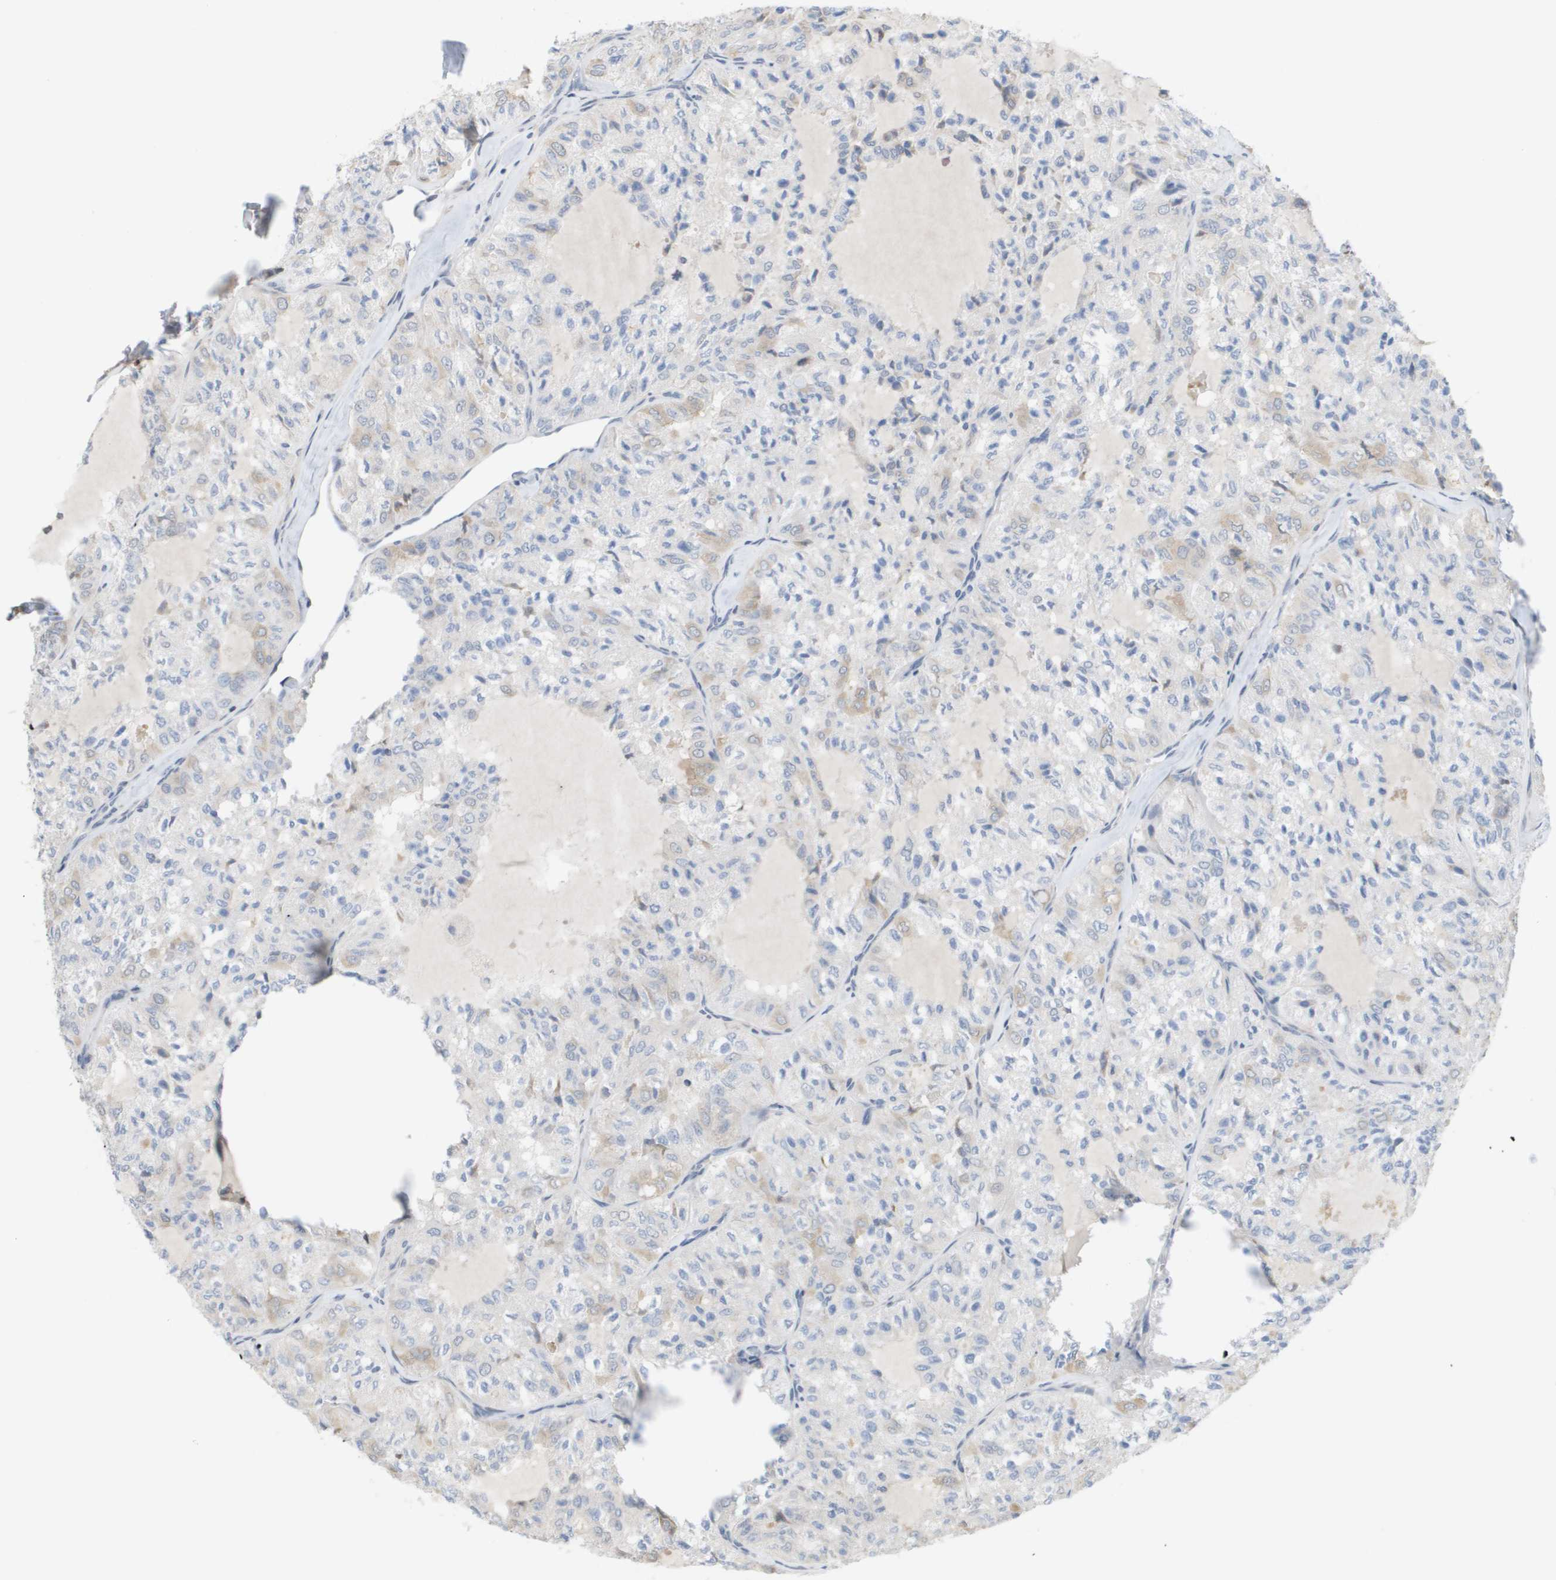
{"staining": {"intensity": "weak", "quantity": "<25%", "location": "cytoplasmic/membranous"}, "tissue": "thyroid cancer", "cell_type": "Tumor cells", "image_type": "cancer", "snomed": [{"axis": "morphology", "description": "Follicular adenoma carcinoma, NOS"}, {"axis": "topography", "description": "Thyroid gland"}], "caption": "IHC of human follicular adenoma carcinoma (thyroid) reveals no positivity in tumor cells. The staining was performed using DAB to visualize the protein expression in brown, while the nuclei were stained in blue with hematoxylin (Magnification: 20x).", "gene": "MARCHF8", "patient": {"sex": "male", "age": 75}}